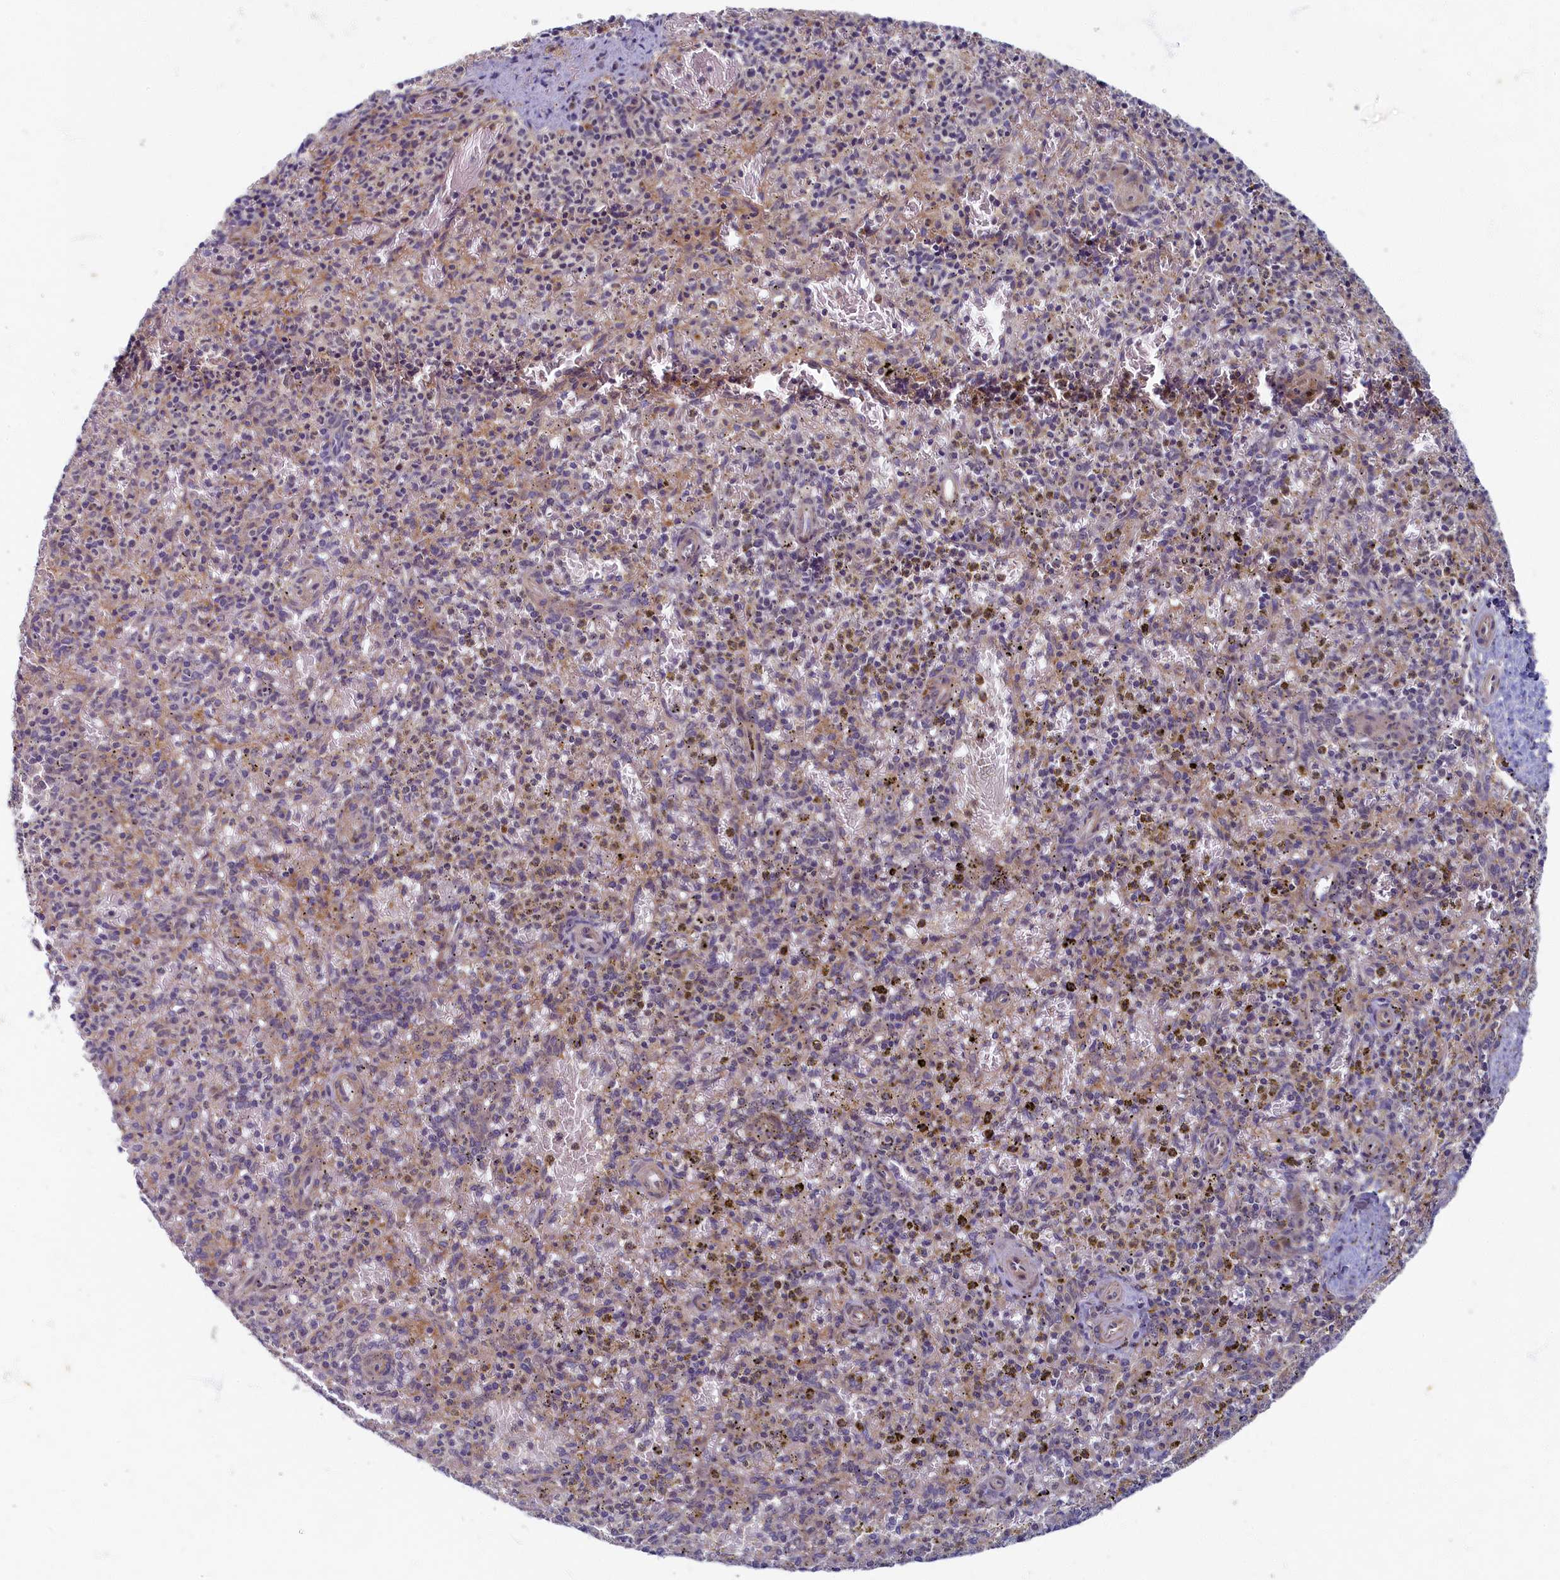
{"staining": {"intensity": "negative", "quantity": "none", "location": "none"}, "tissue": "spleen", "cell_type": "Cells in red pulp", "image_type": "normal", "snomed": [{"axis": "morphology", "description": "Normal tissue, NOS"}, {"axis": "topography", "description": "Spleen"}], "caption": "Immunohistochemical staining of unremarkable spleen shows no significant expression in cells in red pulp. Brightfield microscopy of immunohistochemistry stained with DAB (3,3'-diaminobenzidine) (brown) and hematoxylin (blue), captured at high magnification.", "gene": "WDR59", "patient": {"sex": "male", "age": 72}}